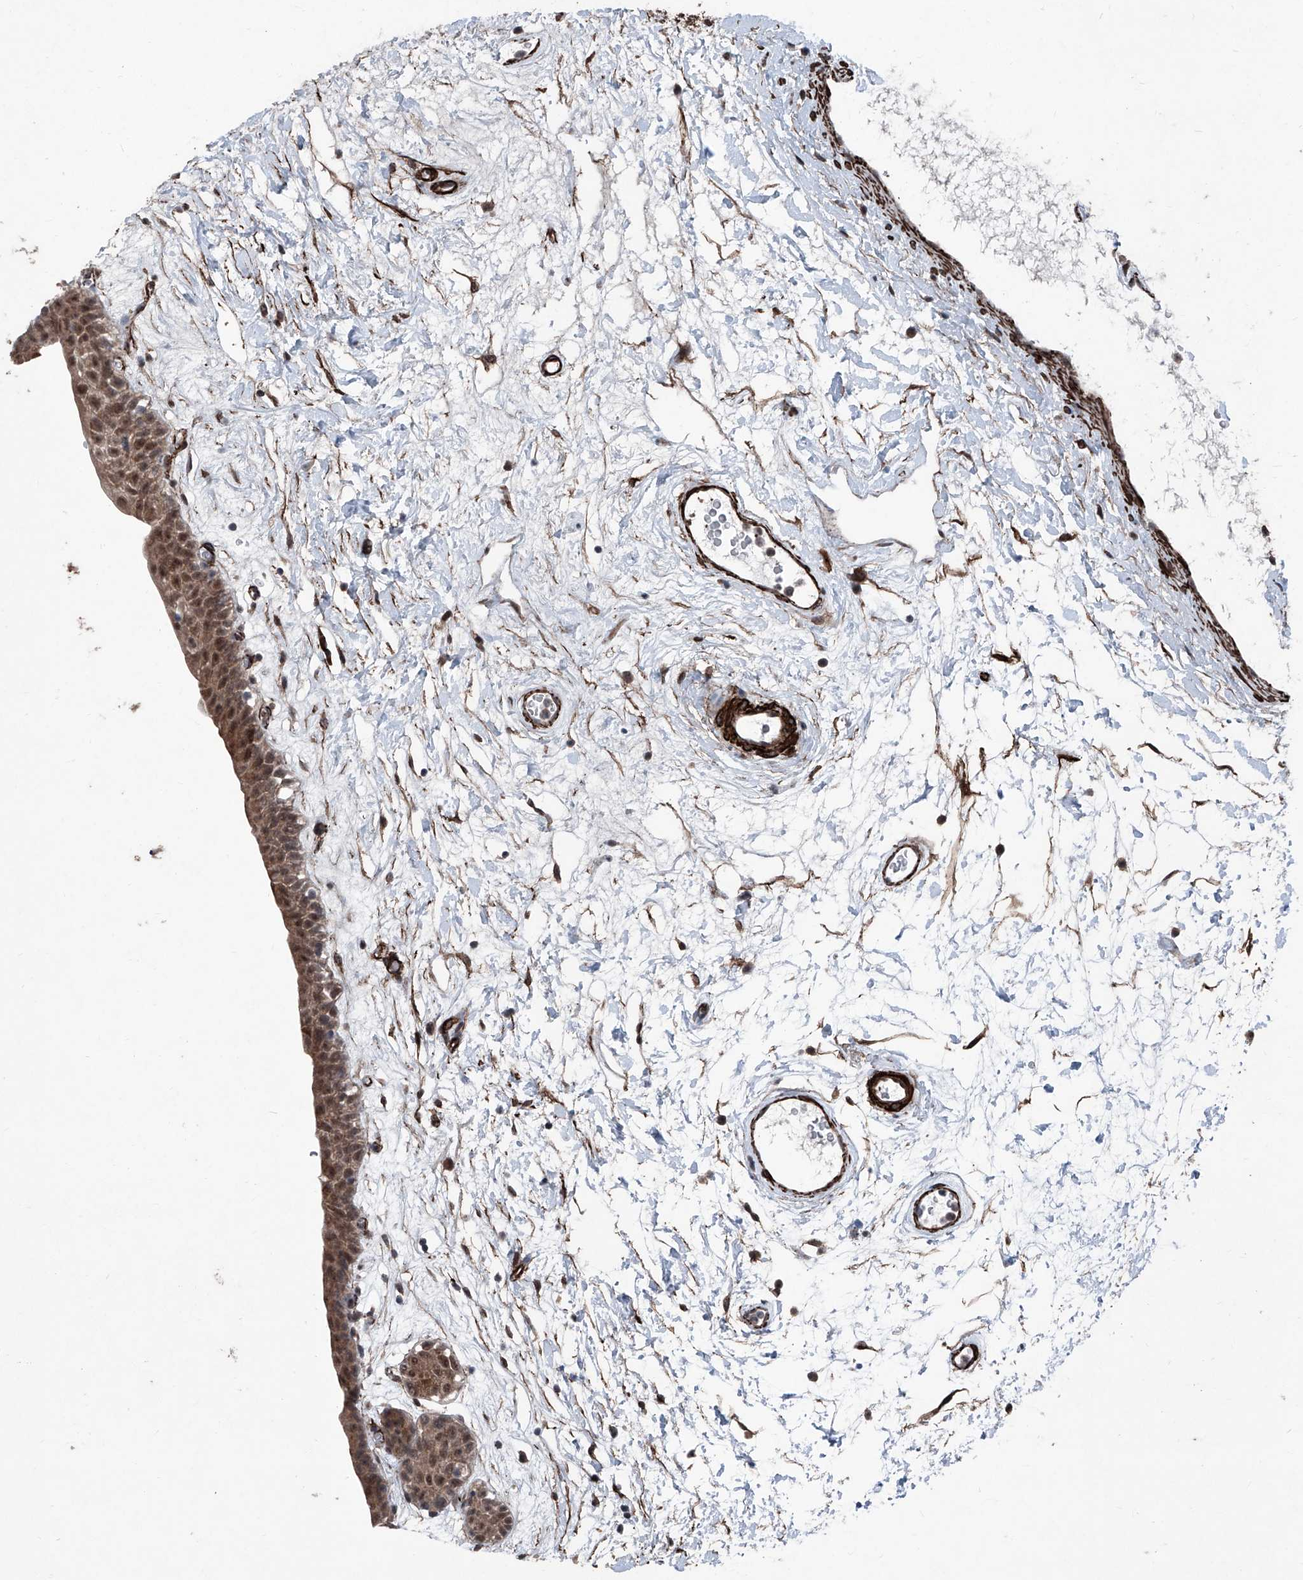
{"staining": {"intensity": "moderate", "quantity": ">75%", "location": "cytoplasmic/membranous,nuclear"}, "tissue": "urinary bladder", "cell_type": "Urothelial cells", "image_type": "normal", "snomed": [{"axis": "morphology", "description": "Normal tissue, NOS"}, {"axis": "topography", "description": "Urinary bladder"}], "caption": "IHC of normal urinary bladder demonstrates medium levels of moderate cytoplasmic/membranous,nuclear positivity in approximately >75% of urothelial cells. Immunohistochemistry (ihc) stains the protein in brown and the nuclei are stained blue.", "gene": "COA7", "patient": {"sex": "male", "age": 83}}